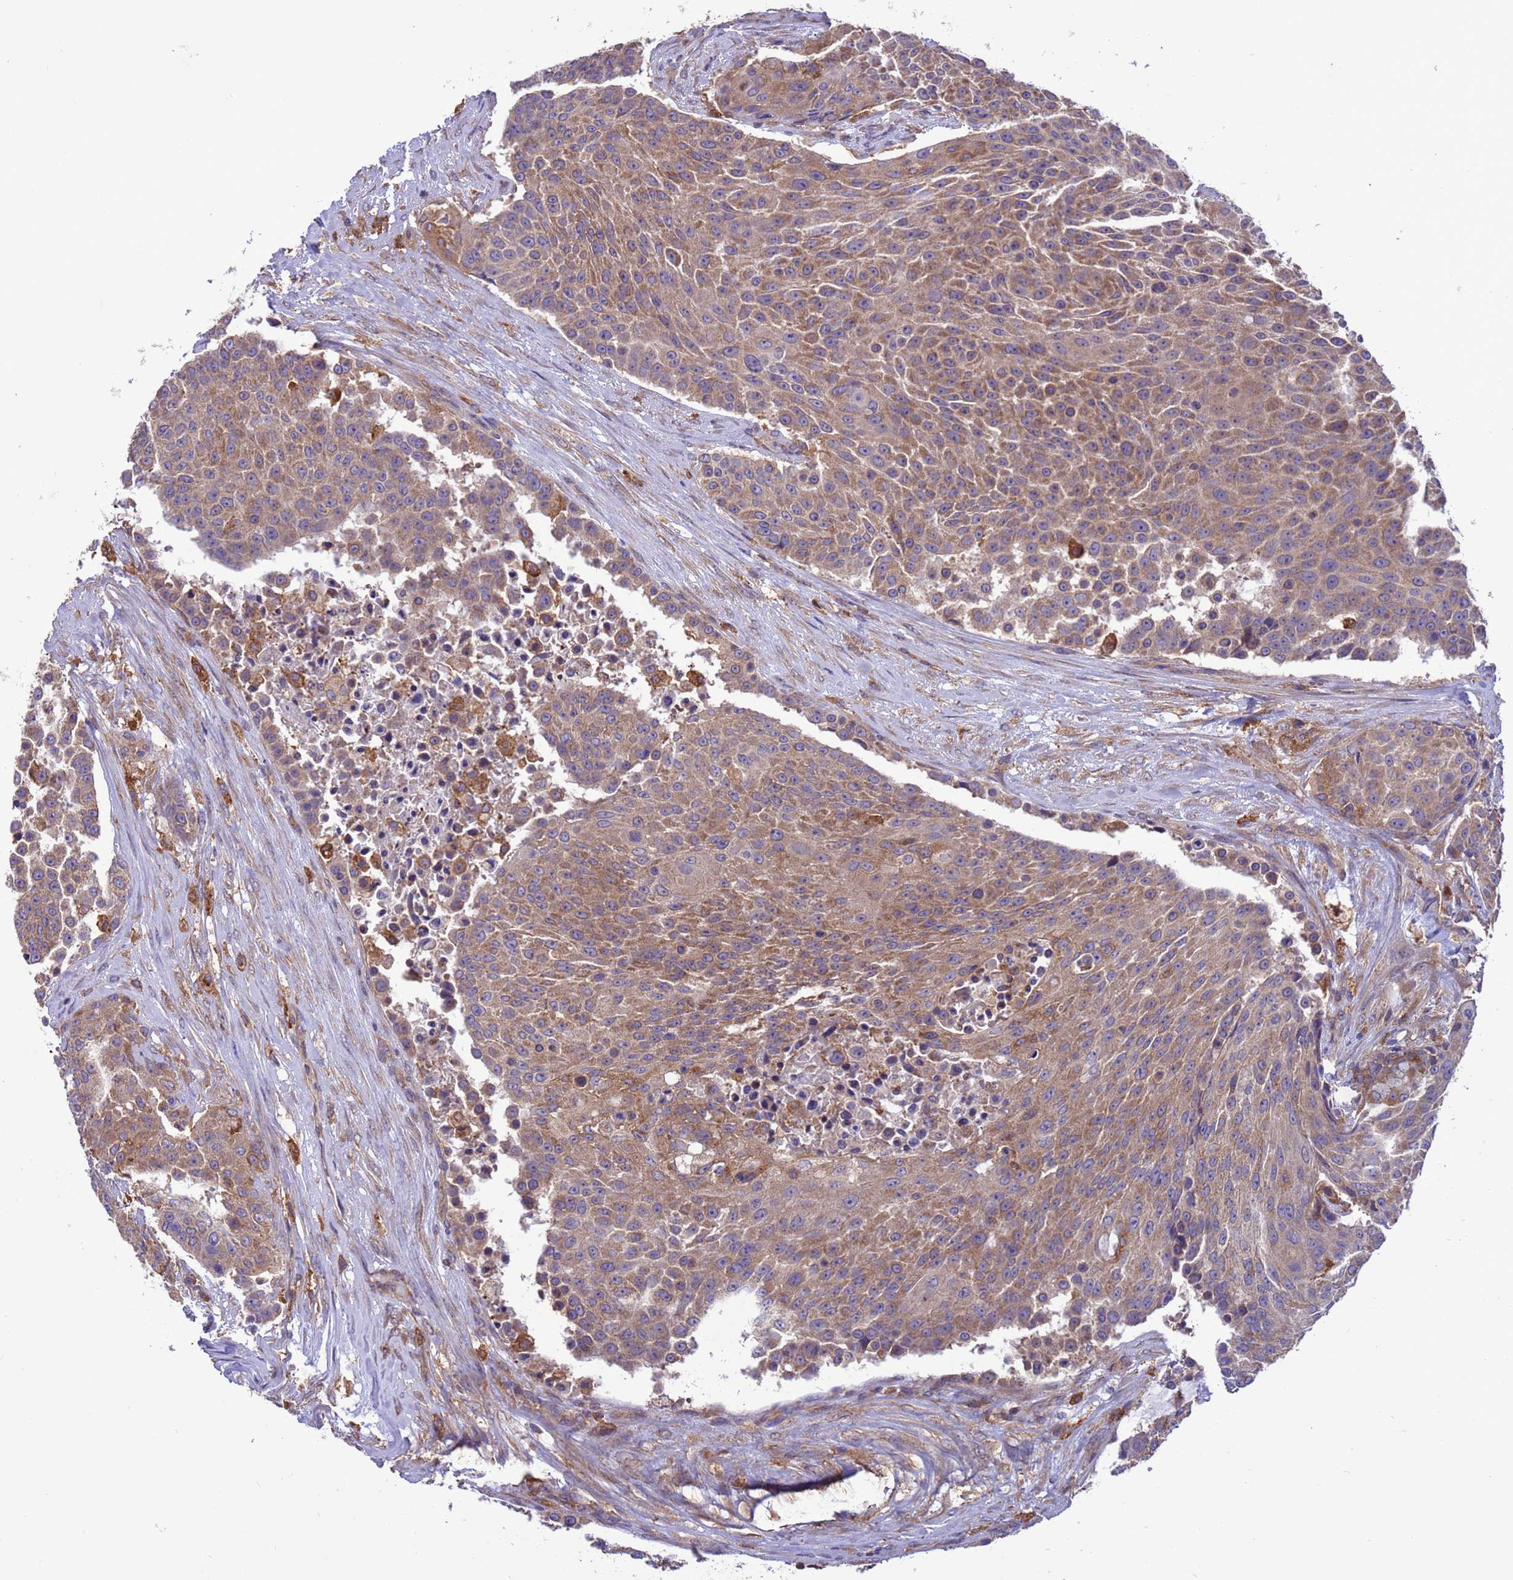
{"staining": {"intensity": "moderate", "quantity": ">75%", "location": "cytoplasmic/membranous"}, "tissue": "urothelial cancer", "cell_type": "Tumor cells", "image_type": "cancer", "snomed": [{"axis": "morphology", "description": "Urothelial carcinoma, High grade"}, {"axis": "topography", "description": "Urinary bladder"}], "caption": "Urothelial cancer stained for a protein exhibits moderate cytoplasmic/membranous positivity in tumor cells.", "gene": "ARHGAP12", "patient": {"sex": "female", "age": 63}}